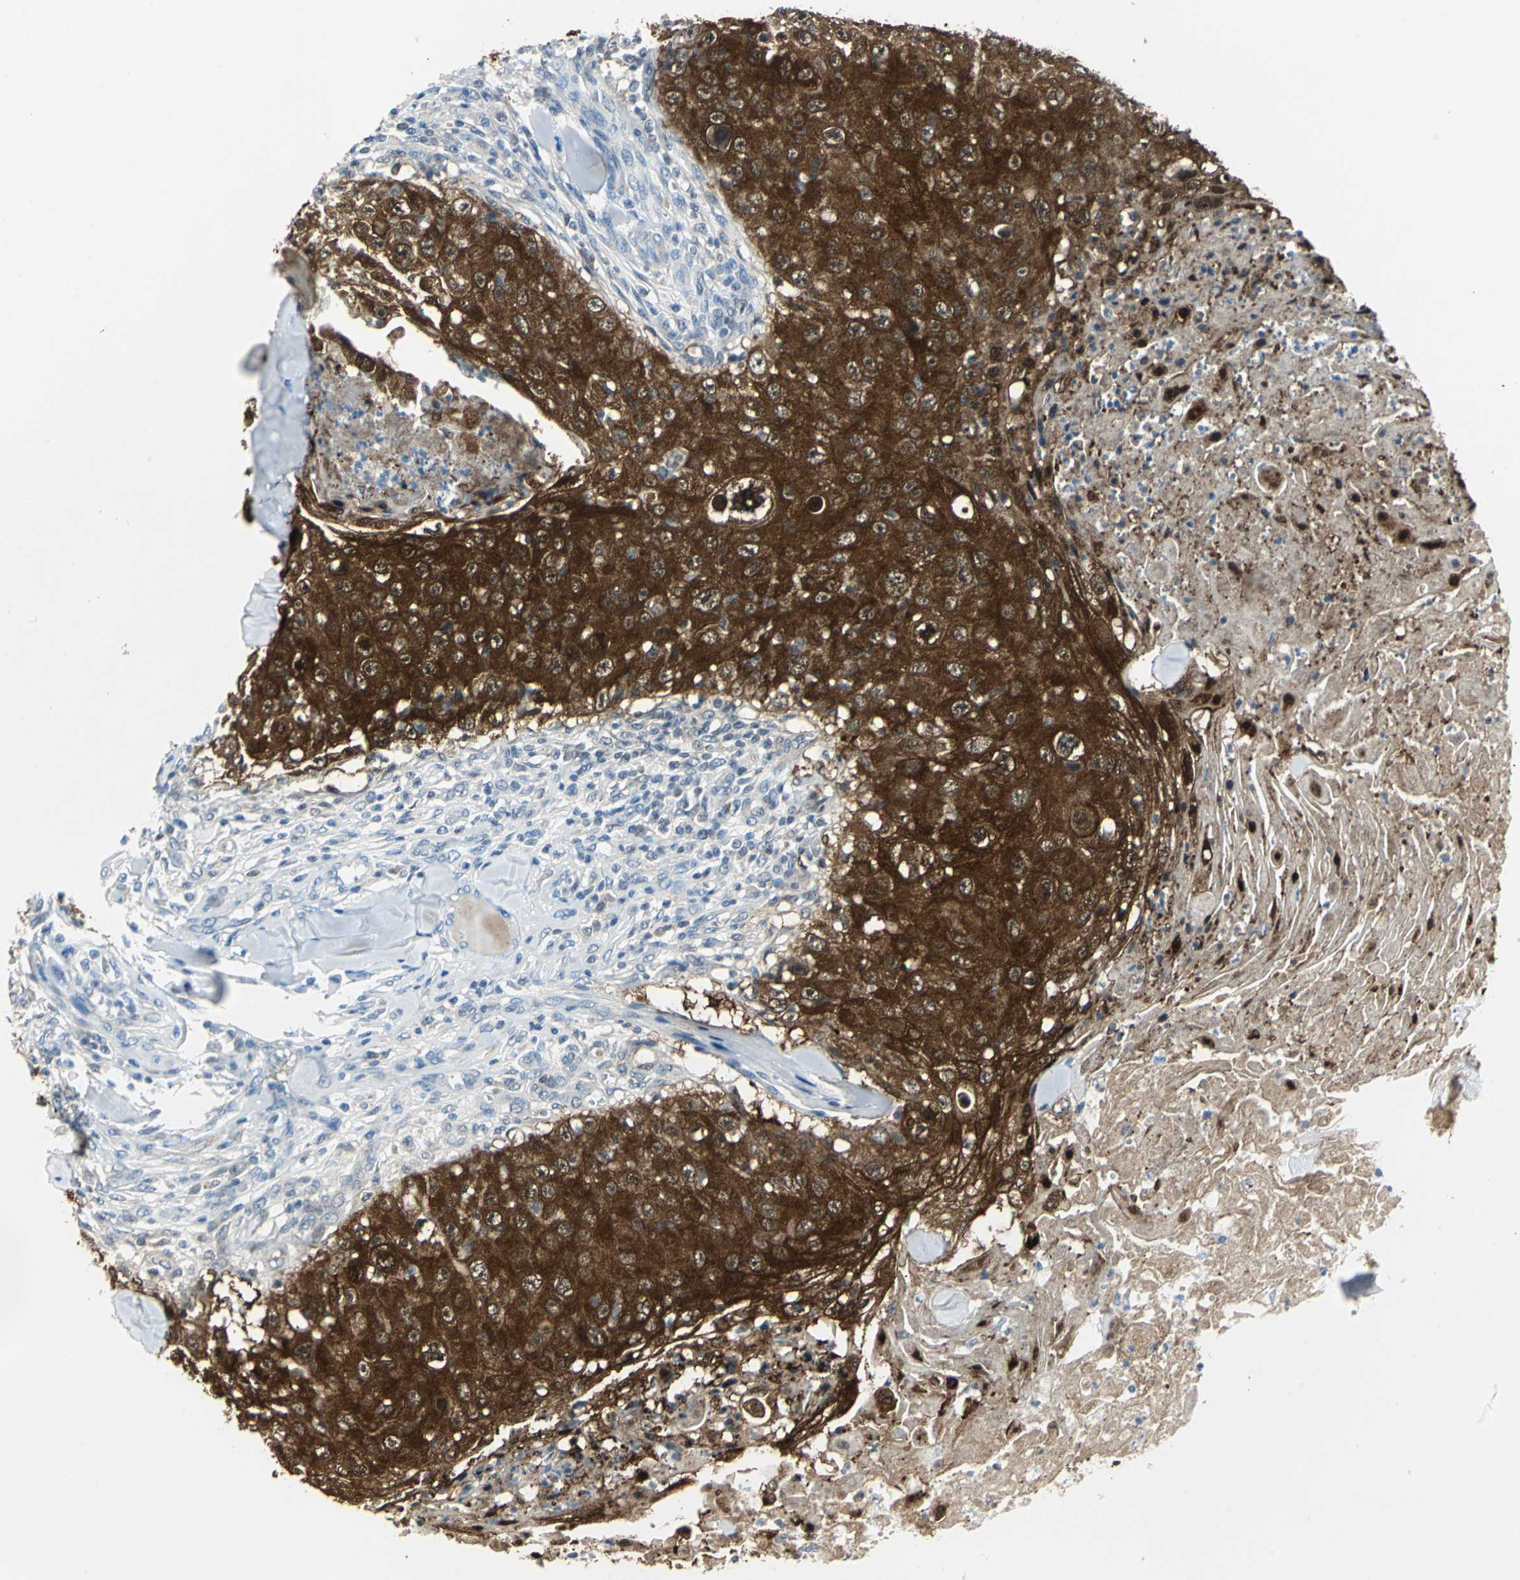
{"staining": {"intensity": "strong", "quantity": ">75%", "location": "cytoplasmic/membranous,nuclear"}, "tissue": "skin cancer", "cell_type": "Tumor cells", "image_type": "cancer", "snomed": [{"axis": "morphology", "description": "Squamous cell carcinoma, NOS"}, {"axis": "topography", "description": "Skin"}], "caption": "Immunohistochemical staining of skin cancer reveals high levels of strong cytoplasmic/membranous and nuclear protein positivity in approximately >75% of tumor cells.", "gene": "SFN", "patient": {"sex": "male", "age": 86}}